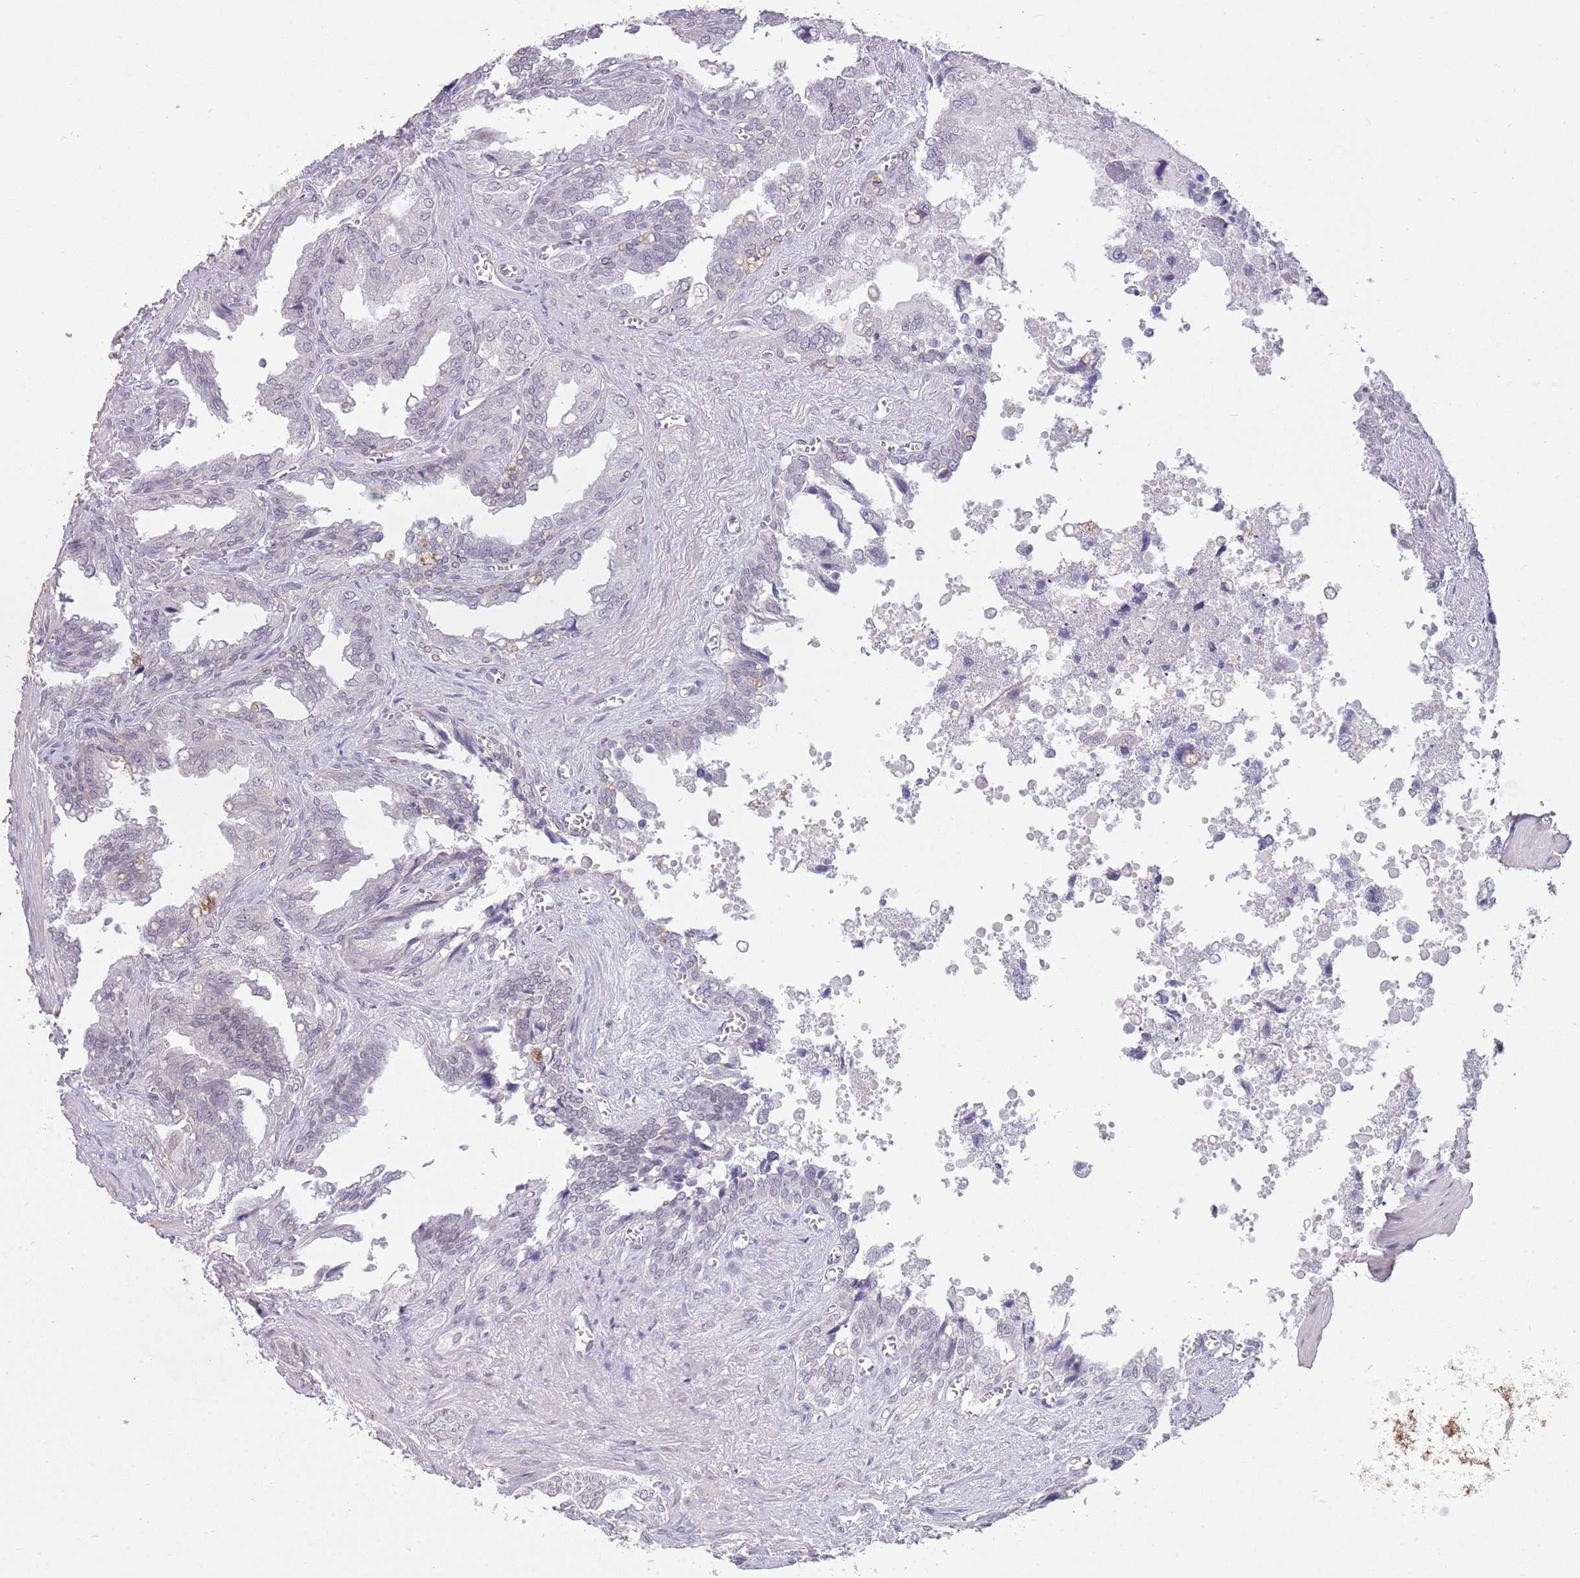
{"staining": {"intensity": "moderate", "quantity": "<25%", "location": "nuclear"}, "tissue": "seminal vesicle", "cell_type": "Glandular cells", "image_type": "normal", "snomed": [{"axis": "morphology", "description": "Normal tissue, NOS"}, {"axis": "topography", "description": "Seminal veicle"}], "caption": "Immunohistochemistry (IHC) micrograph of normal seminal vesicle stained for a protein (brown), which shows low levels of moderate nuclear positivity in about <25% of glandular cells.", "gene": "ZNF574", "patient": {"sex": "male", "age": 67}}